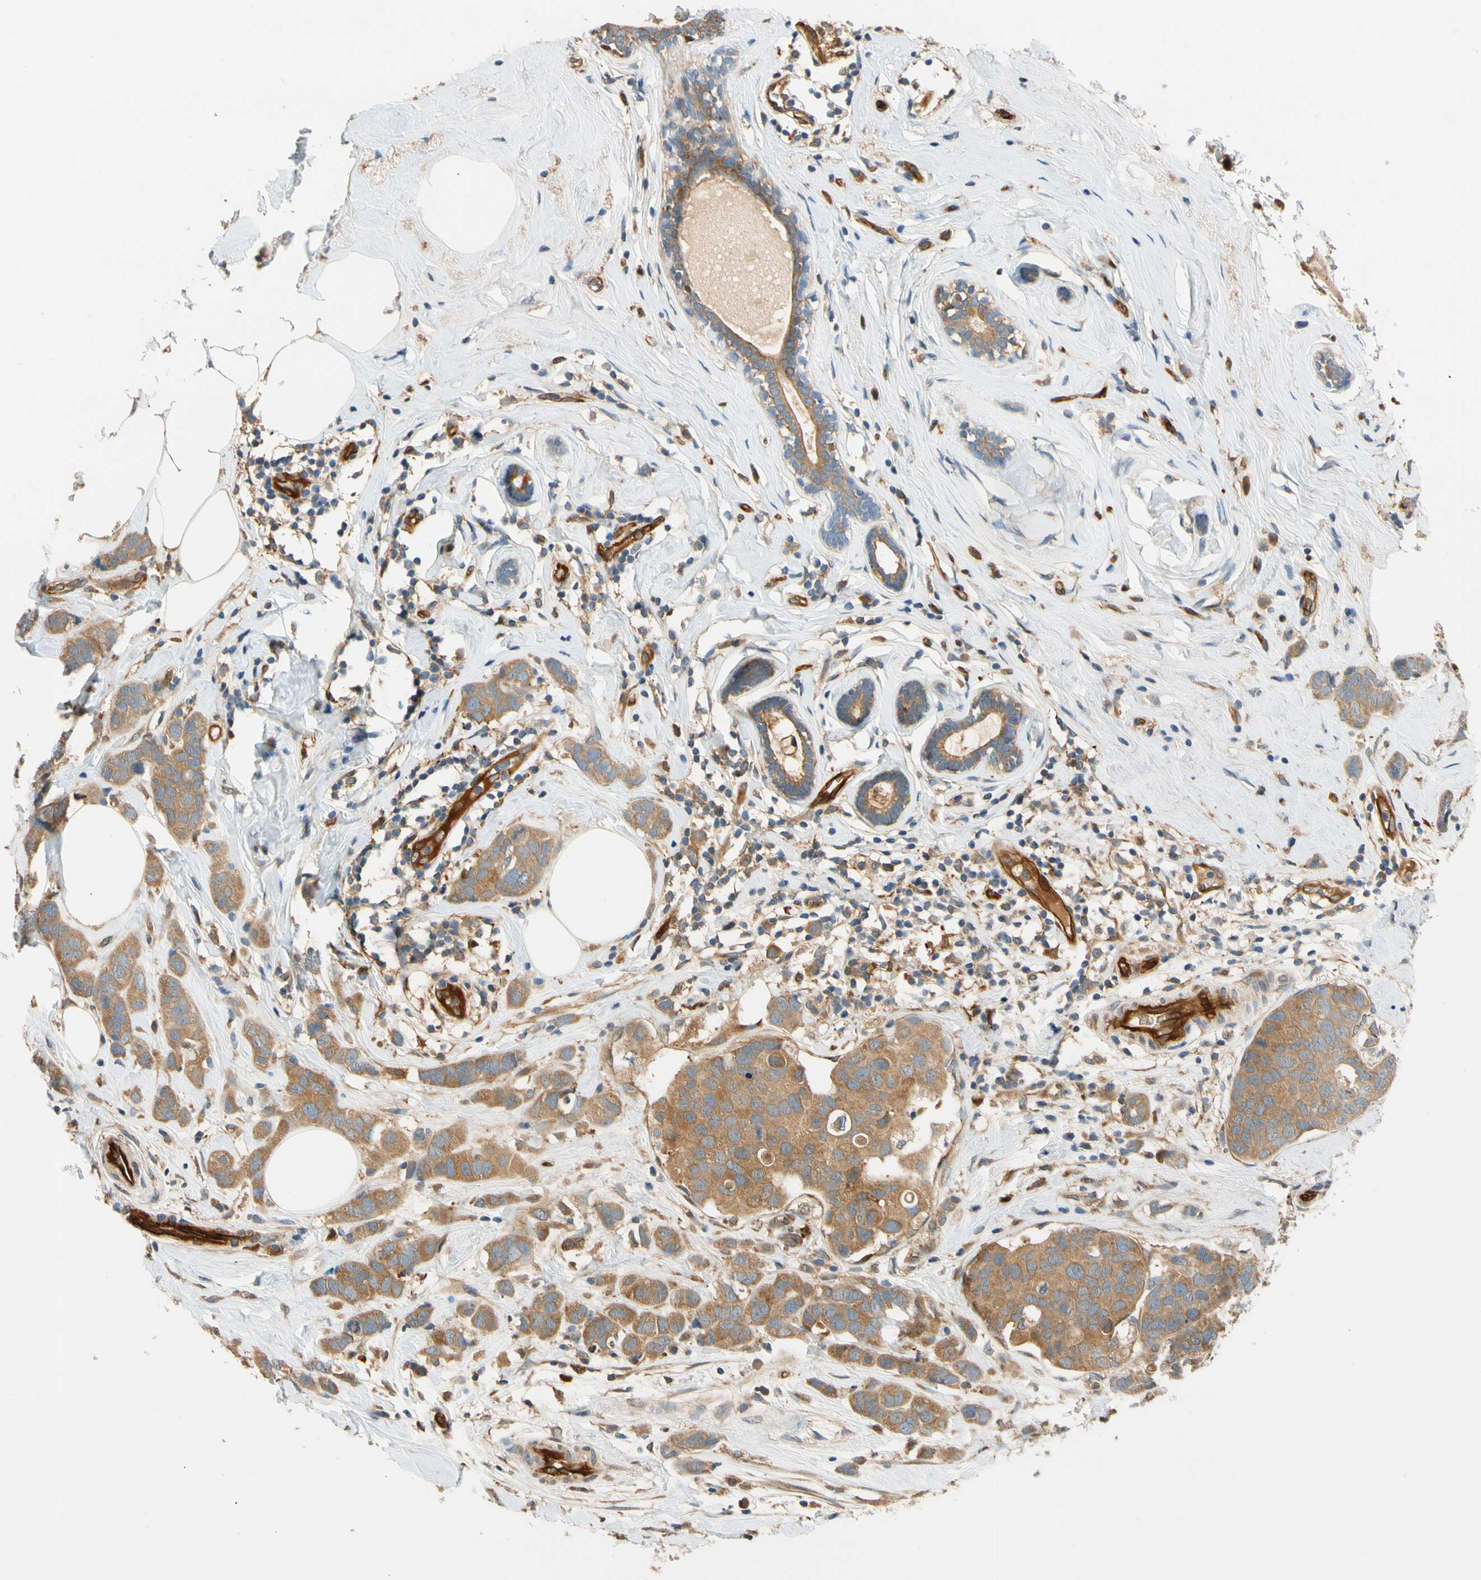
{"staining": {"intensity": "moderate", "quantity": ">75%", "location": "cytoplasmic/membranous"}, "tissue": "breast cancer", "cell_type": "Tumor cells", "image_type": "cancer", "snomed": [{"axis": "morphology", "description": "Normal tissue, NOS"}, {"axis": "morphology", "description": "Duct carcinoma"}, {"axis": "topography", "description": "Breast"}], "caption": "Breast cancer (intraductal carcinoma) stained for a protein (brown) displays moderate cytoplasmic/membranous positive positivity in about >75% of tumor cells.", "gene": "PARP14", "patient": {"sex": "female", "age": 50}}